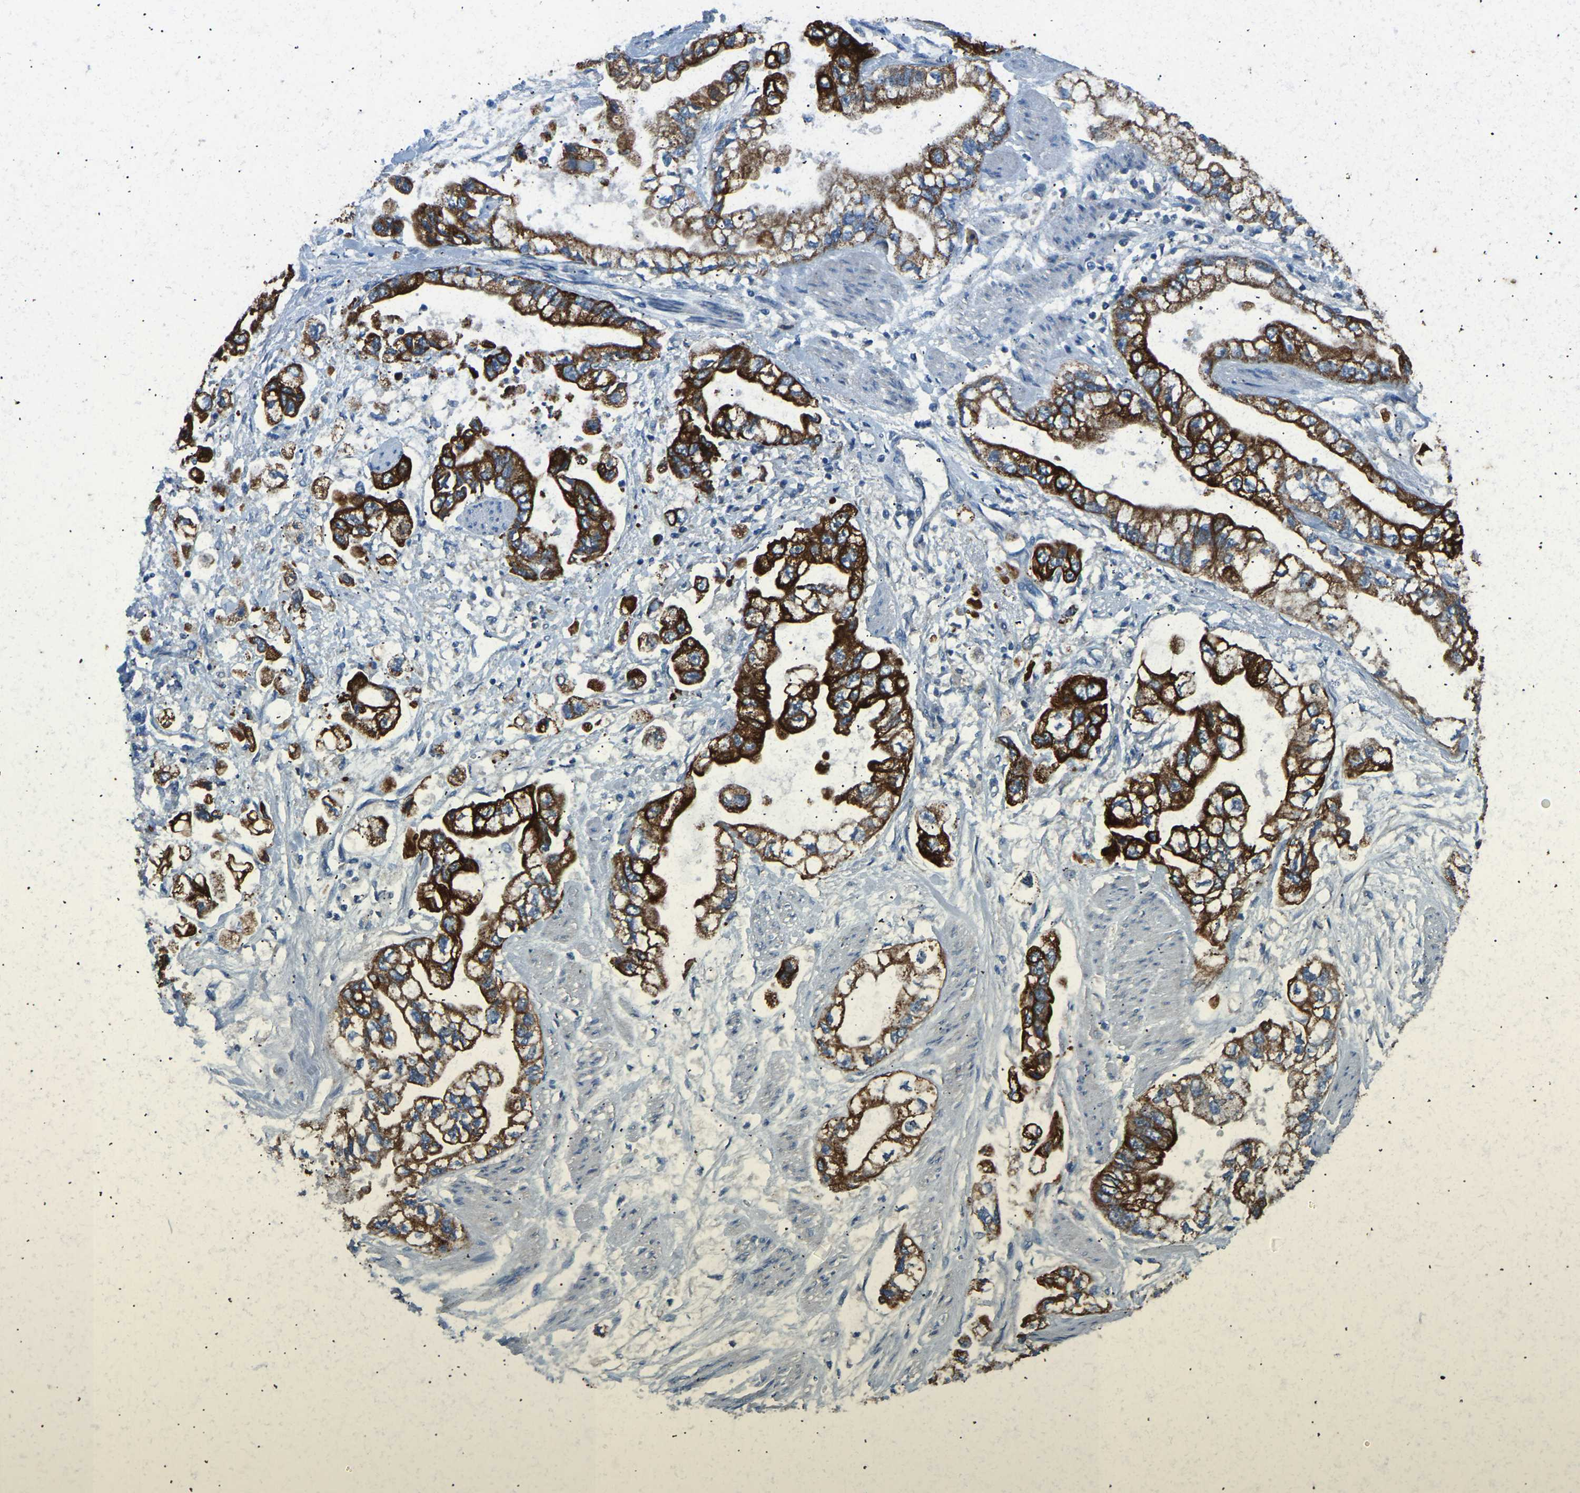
{"staining": {"intensity": "strong", "quantity": ">75%", "location": "cytoplasmic/membranous"}, "tissue": "stomach cancer", "cell_type": "Tumor cells", "image_type": "cancer", "snomed": [{"axis": "morphology", "description": "Normal tissue, NOS"}, {"axis": "morphology", "description": "Adenocarcinoma, NOS"}, {"axis": "topography", "description": "Stomach"}], "caption": "IHC of stomach adenocarcinoma exhibits high levels of strong cytoplasmic/membranous positivity in about >75% of tumor cells.", "gene": "ZNF200", "patient": {"sex": "male", "age": 62}}